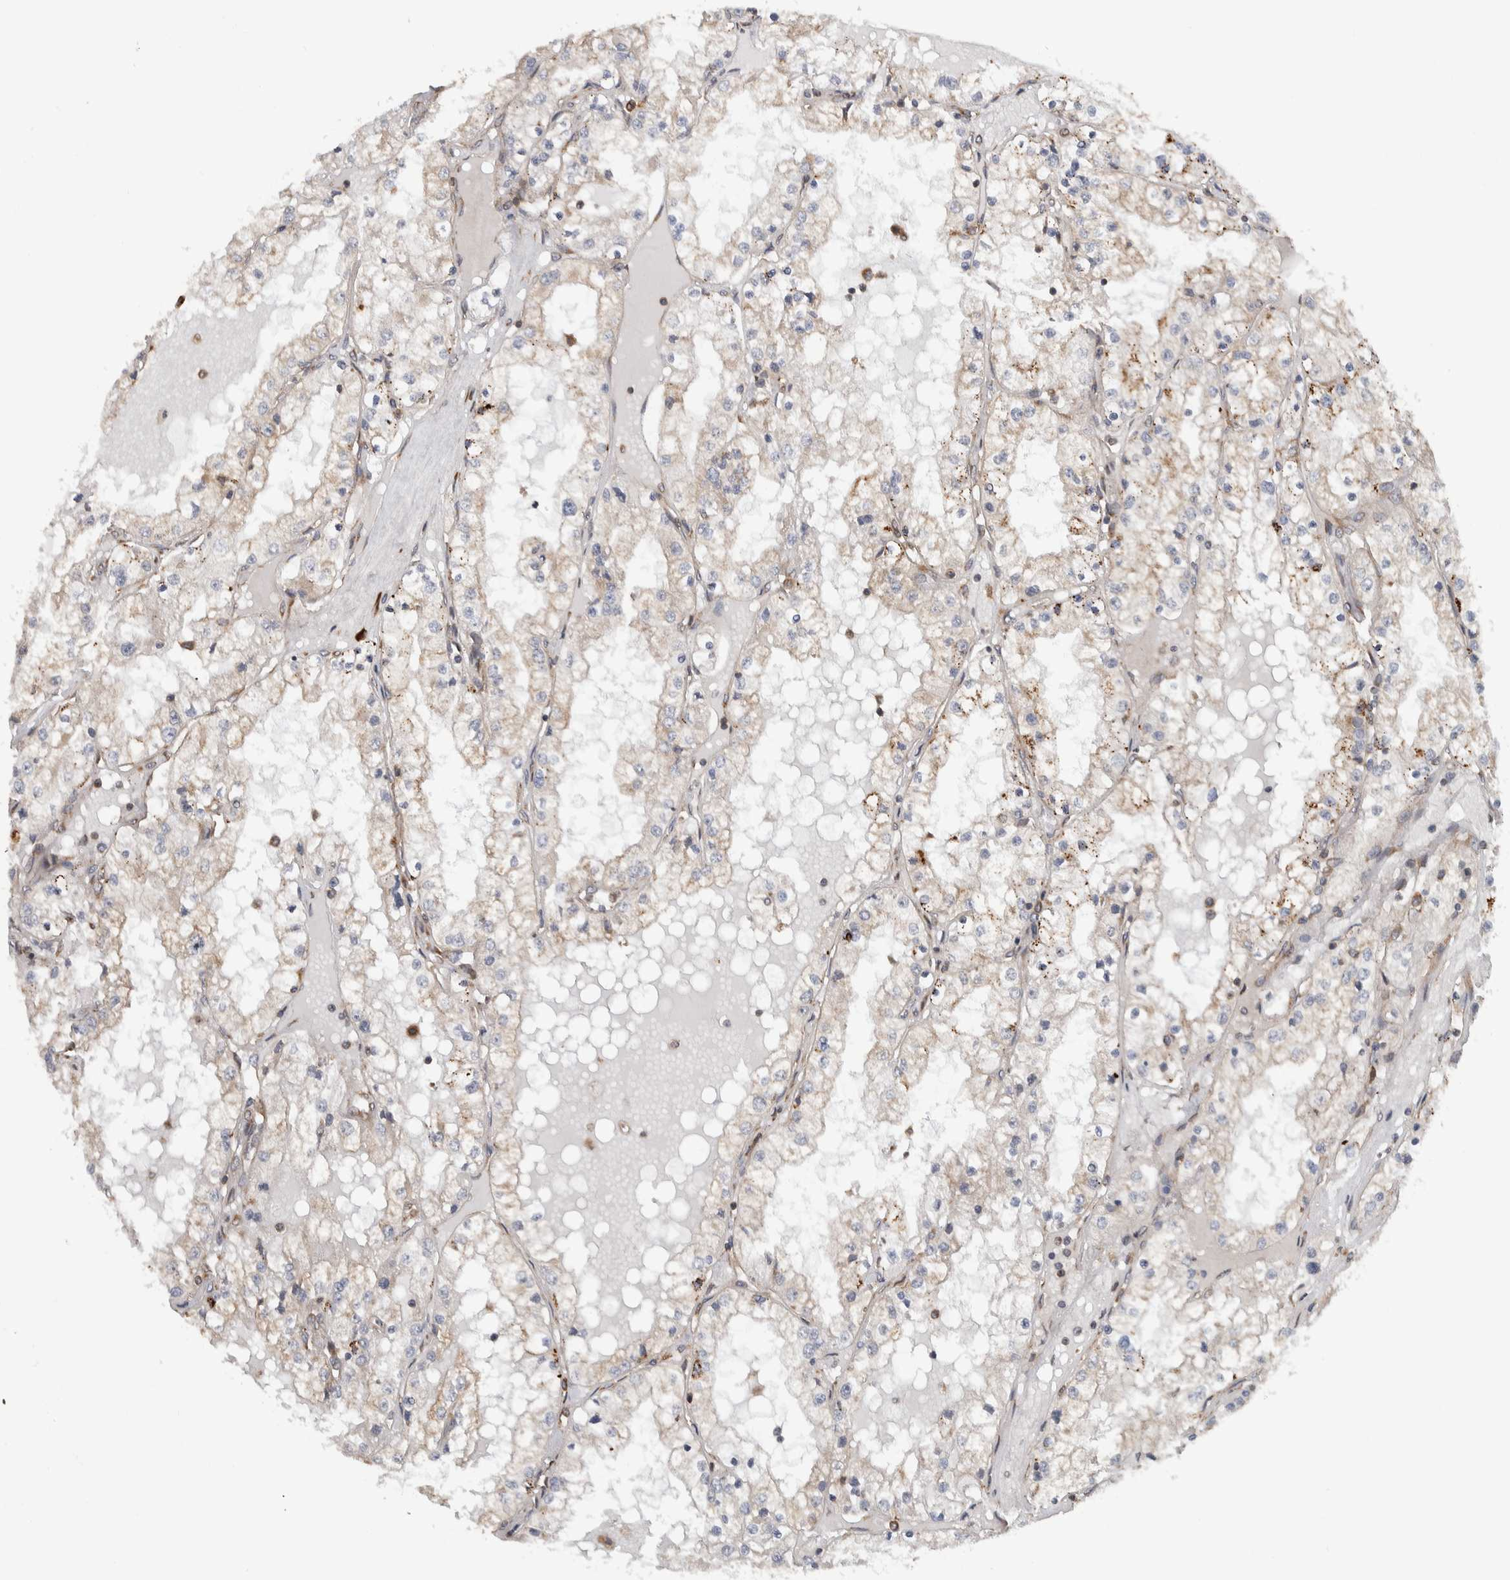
{"staining": {"intensity": "weak", "quantity": "25%-75%", "location": "cytoplasmic/membranous"}, "tissue": "renal cancer", "cell_type": "Tumor cells", "image_type": "cancer", "snomed": [{"axis": "morphology", "description": "Adenocarcinoma, NOS"}, {"axis": "topography", "description": "Kidney"}], "caption": "Tumor cells reveal low levels of weak cytoplasmic/membranous expression in approximately 25%-75% of cells in human adenocarcinoma (renal).", "gene": "EIF3H", "patient": {"sex": "male", "age": 68}}